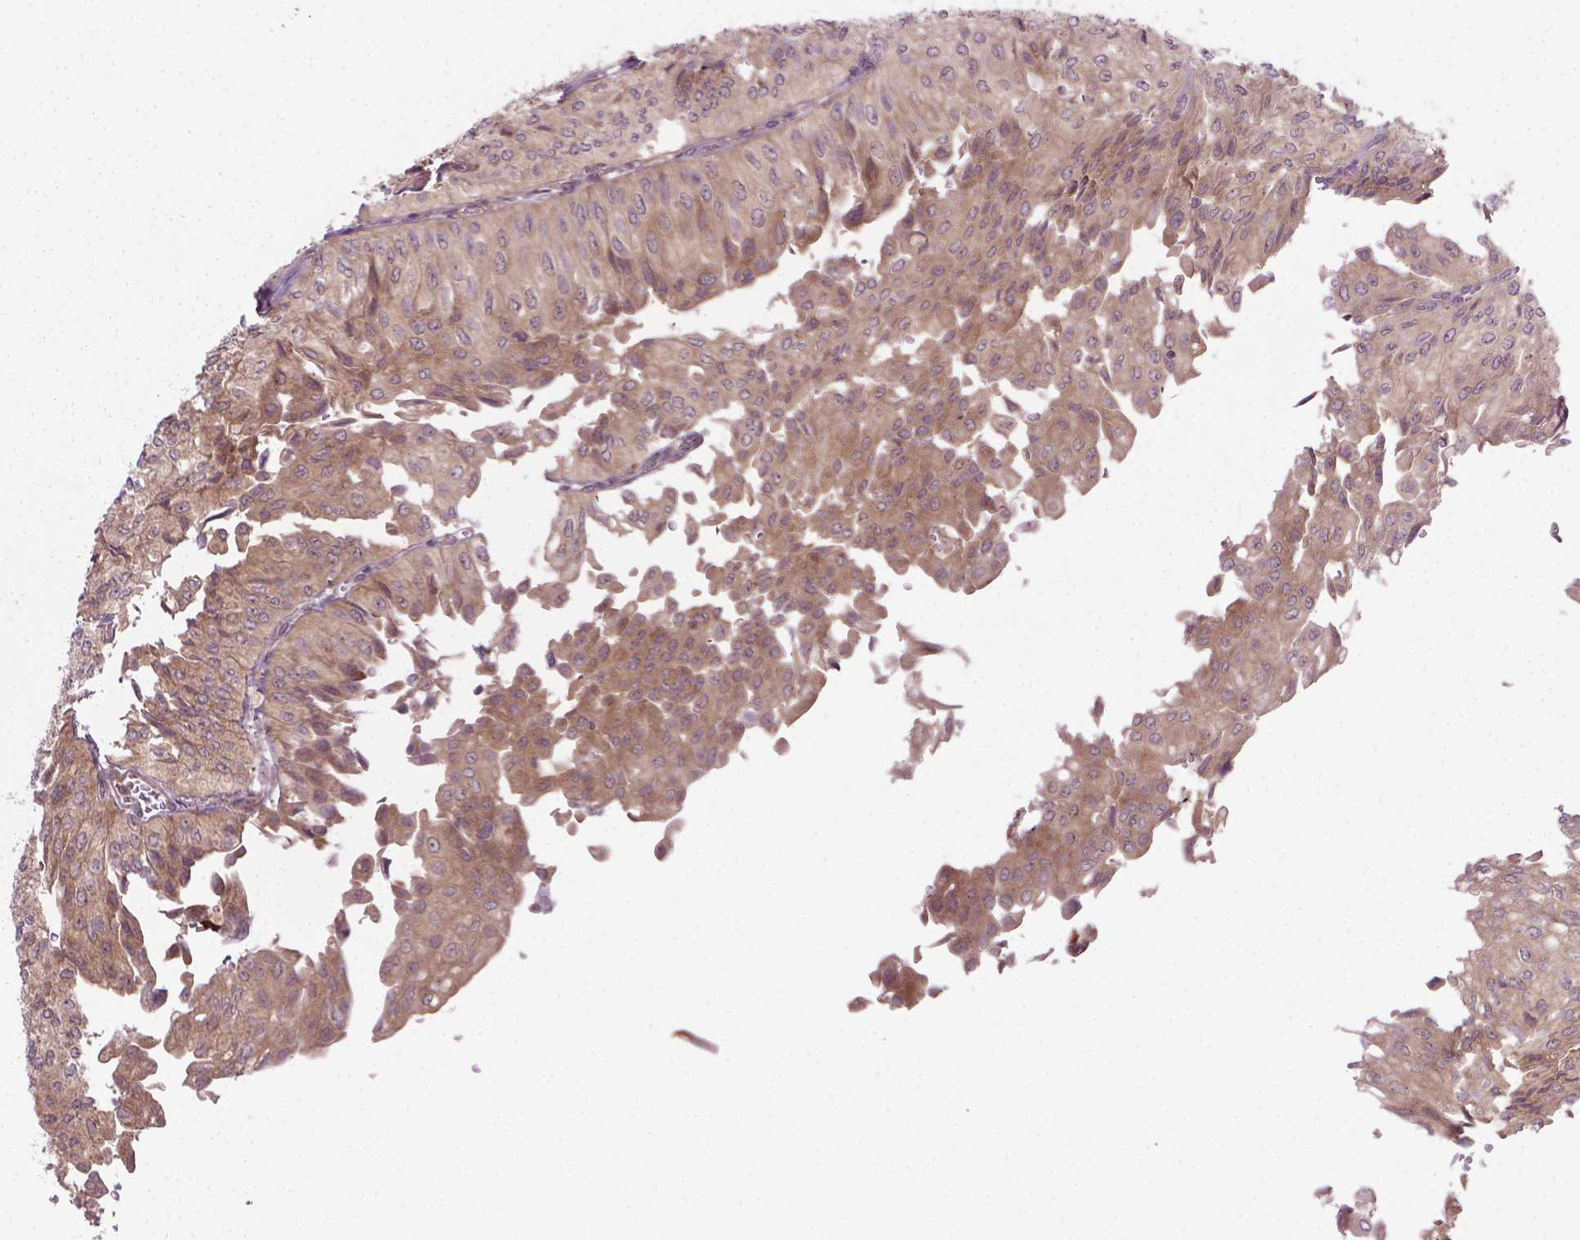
{"staining": {"intensity": "moderate", "quantity": ">75%", "location": "cytoplasmic/membranous"}, "tissue": "urothelial cancer", "cell_type": "Tumor cells", "image_type": "cancer", "snomed": [{"axis": "morphology", "description": "Urothelial carcinoma, NOS"}, {"axis": "topography", "description": "Urinary bladder"}], "caption": "High-power microscopy captured an immunohistochemistry histopathology image of urothelial cancer, revealing moderate cytoplasmic/membranous positivity in about >75% of tumor cells.", "gene": "PRAG1", "patient": {"sex": "male", "age": 62}}